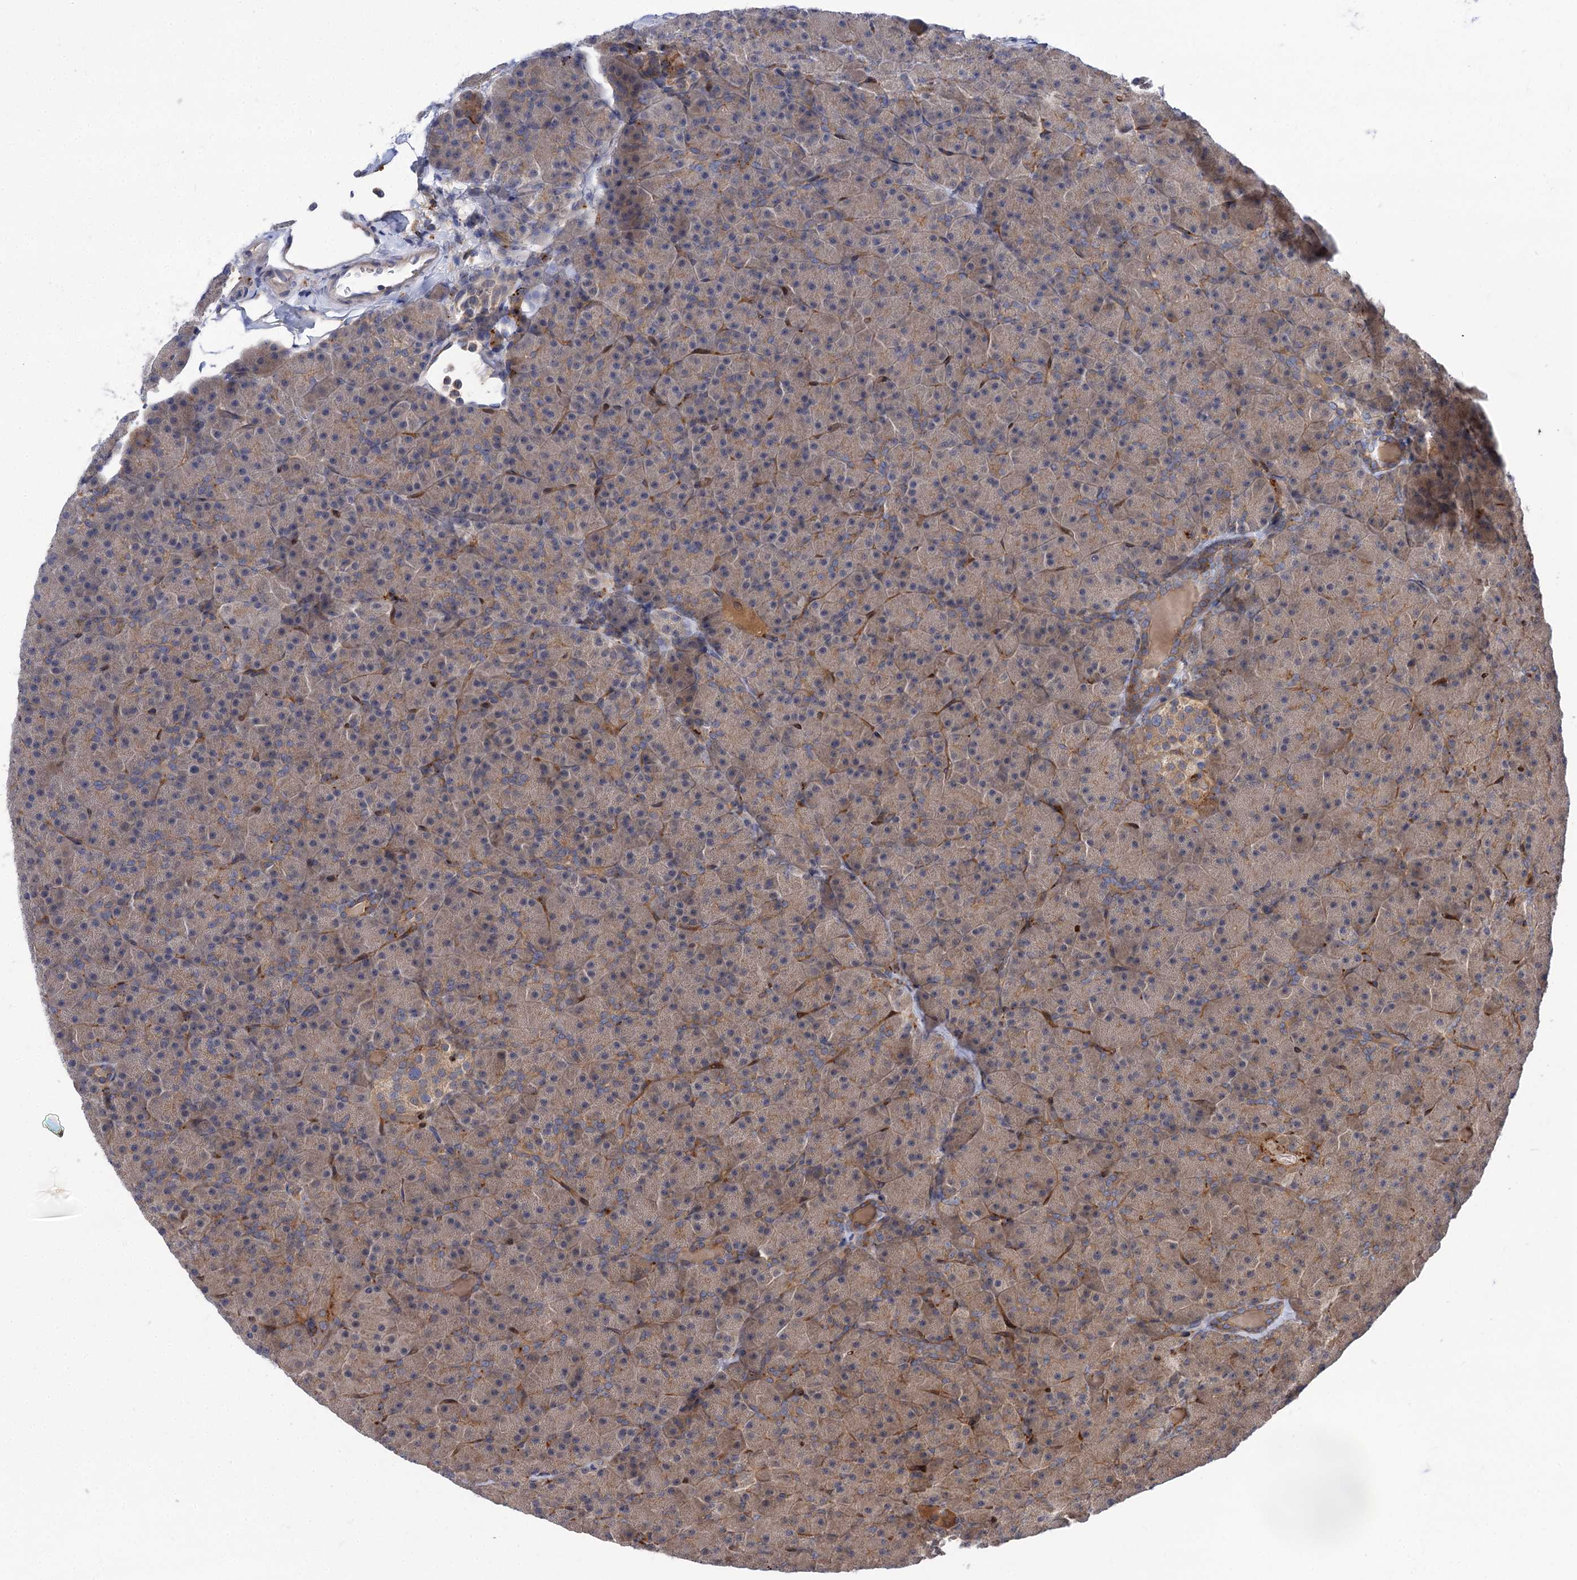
{"staining": {"intensity": "moderate", "quantity": "25%-75%", "location": "cytoplasmic/membranous"}, "tissue": "pancreas", "cell_type": "Exocrine glandular cells", "image_type": "normal", "snomed": [{"axis": "morphology", "description": "Normal tissue, NOS"}, {"axis": "topography", "description": "Pancreas"}], "caption": "Protein staining of normal pancreas exhibits moderate cytoplasmic/membranous positivity in approximately 25%-75% of exocrine glandular cells. (DAB IHC with brightfield microscopy, high magnification).", "gene": "PATL1", "patient": {"sex": "male", "age": 36}}